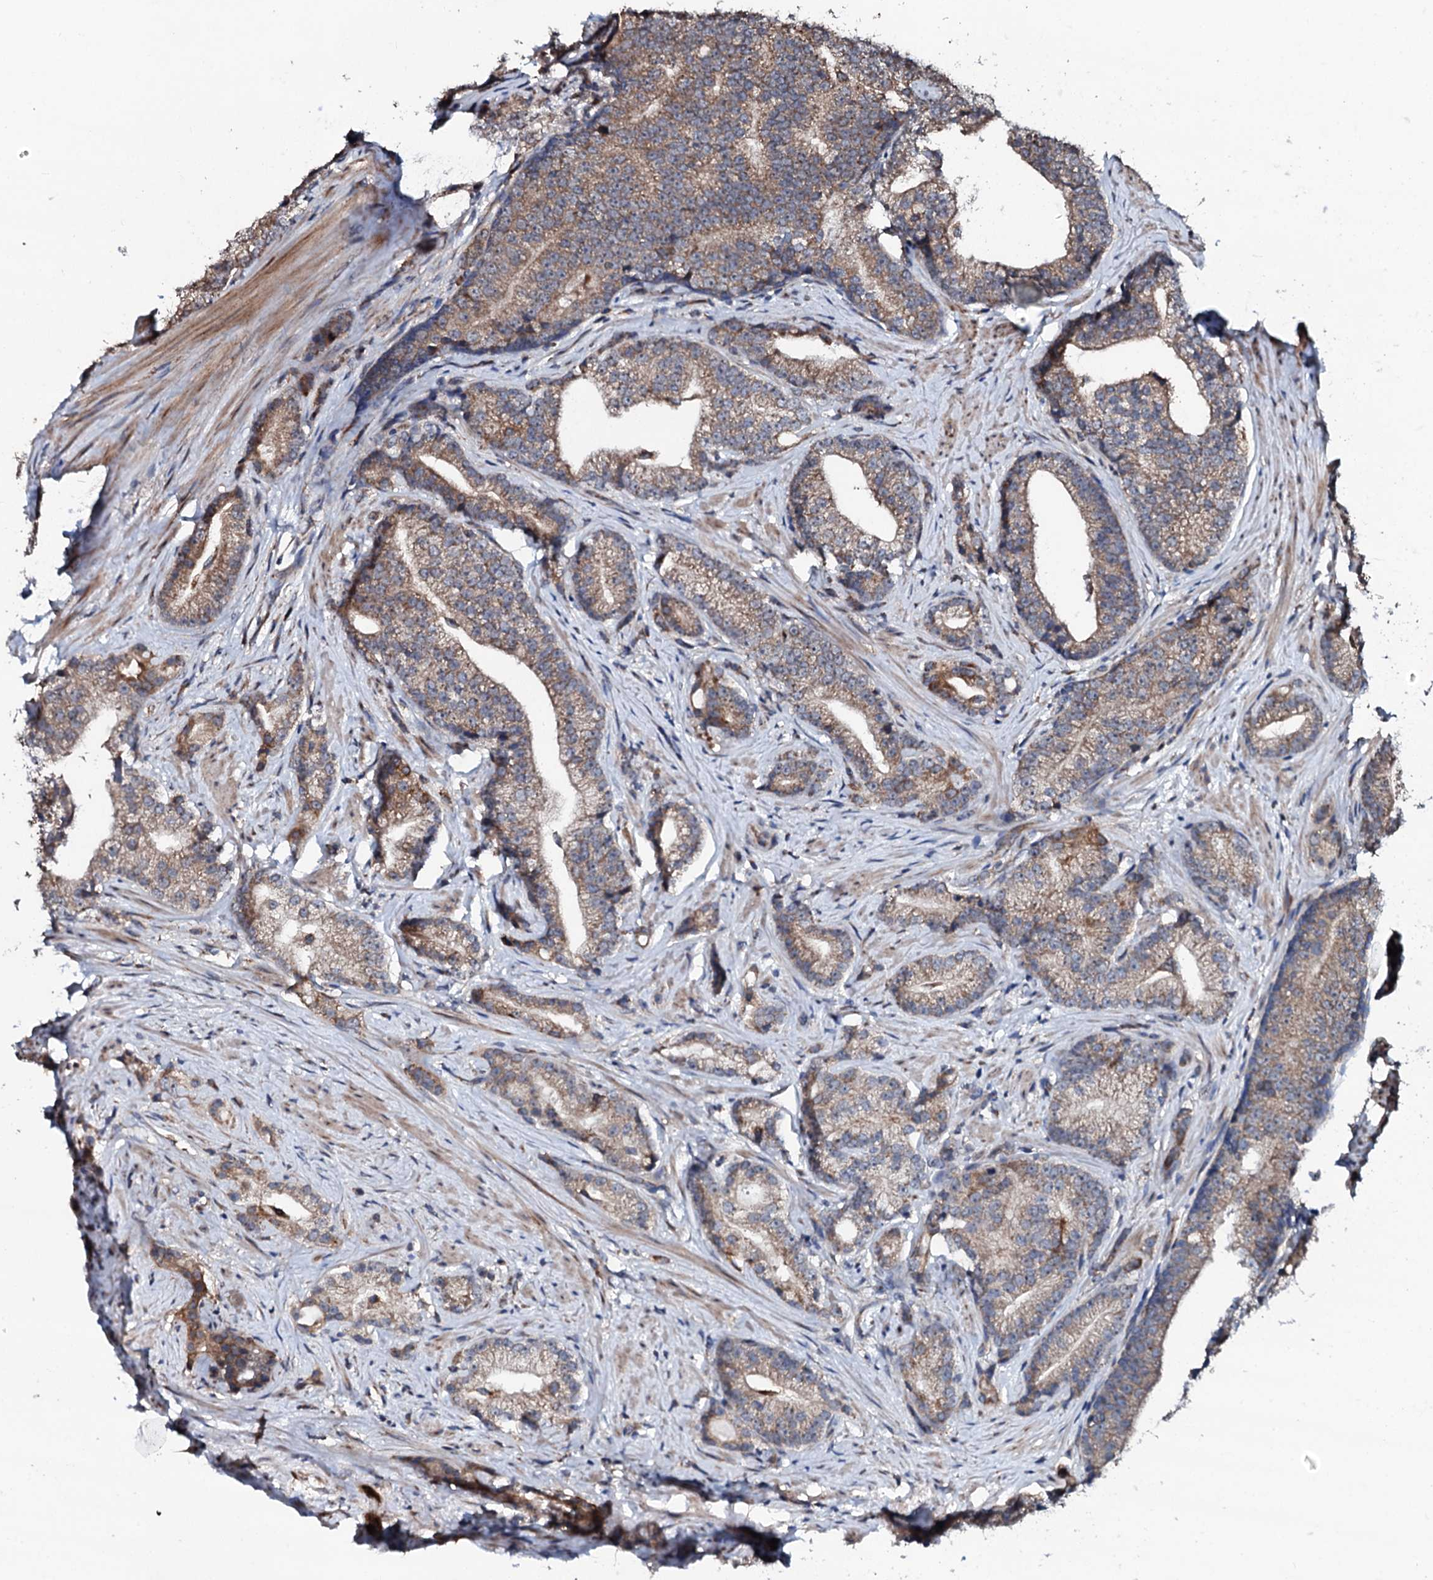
{"staining": {"intensity": "moderate", "quantity": ">75%", "location": "cytoplasmic/membranous"}, "tissue": "prostate cancer", "cell_type": "Tumor cells", "image_type": "cancer", "snomed": [{"axis": "morphology", "description": "Adenocarcinoma, Low grade"}, {"axis": "topography", "description": "Prostate"}], "caption": "Immunohistochemical staining of human adenocarcinoma (low-grade) (prostate) reveals medium levels of moderate cytoplasmic/membranous protein positivity in about >75% of tumor cells.", "gene": "SDHAF2", "patient": {"sex": "male", "age": 71}}